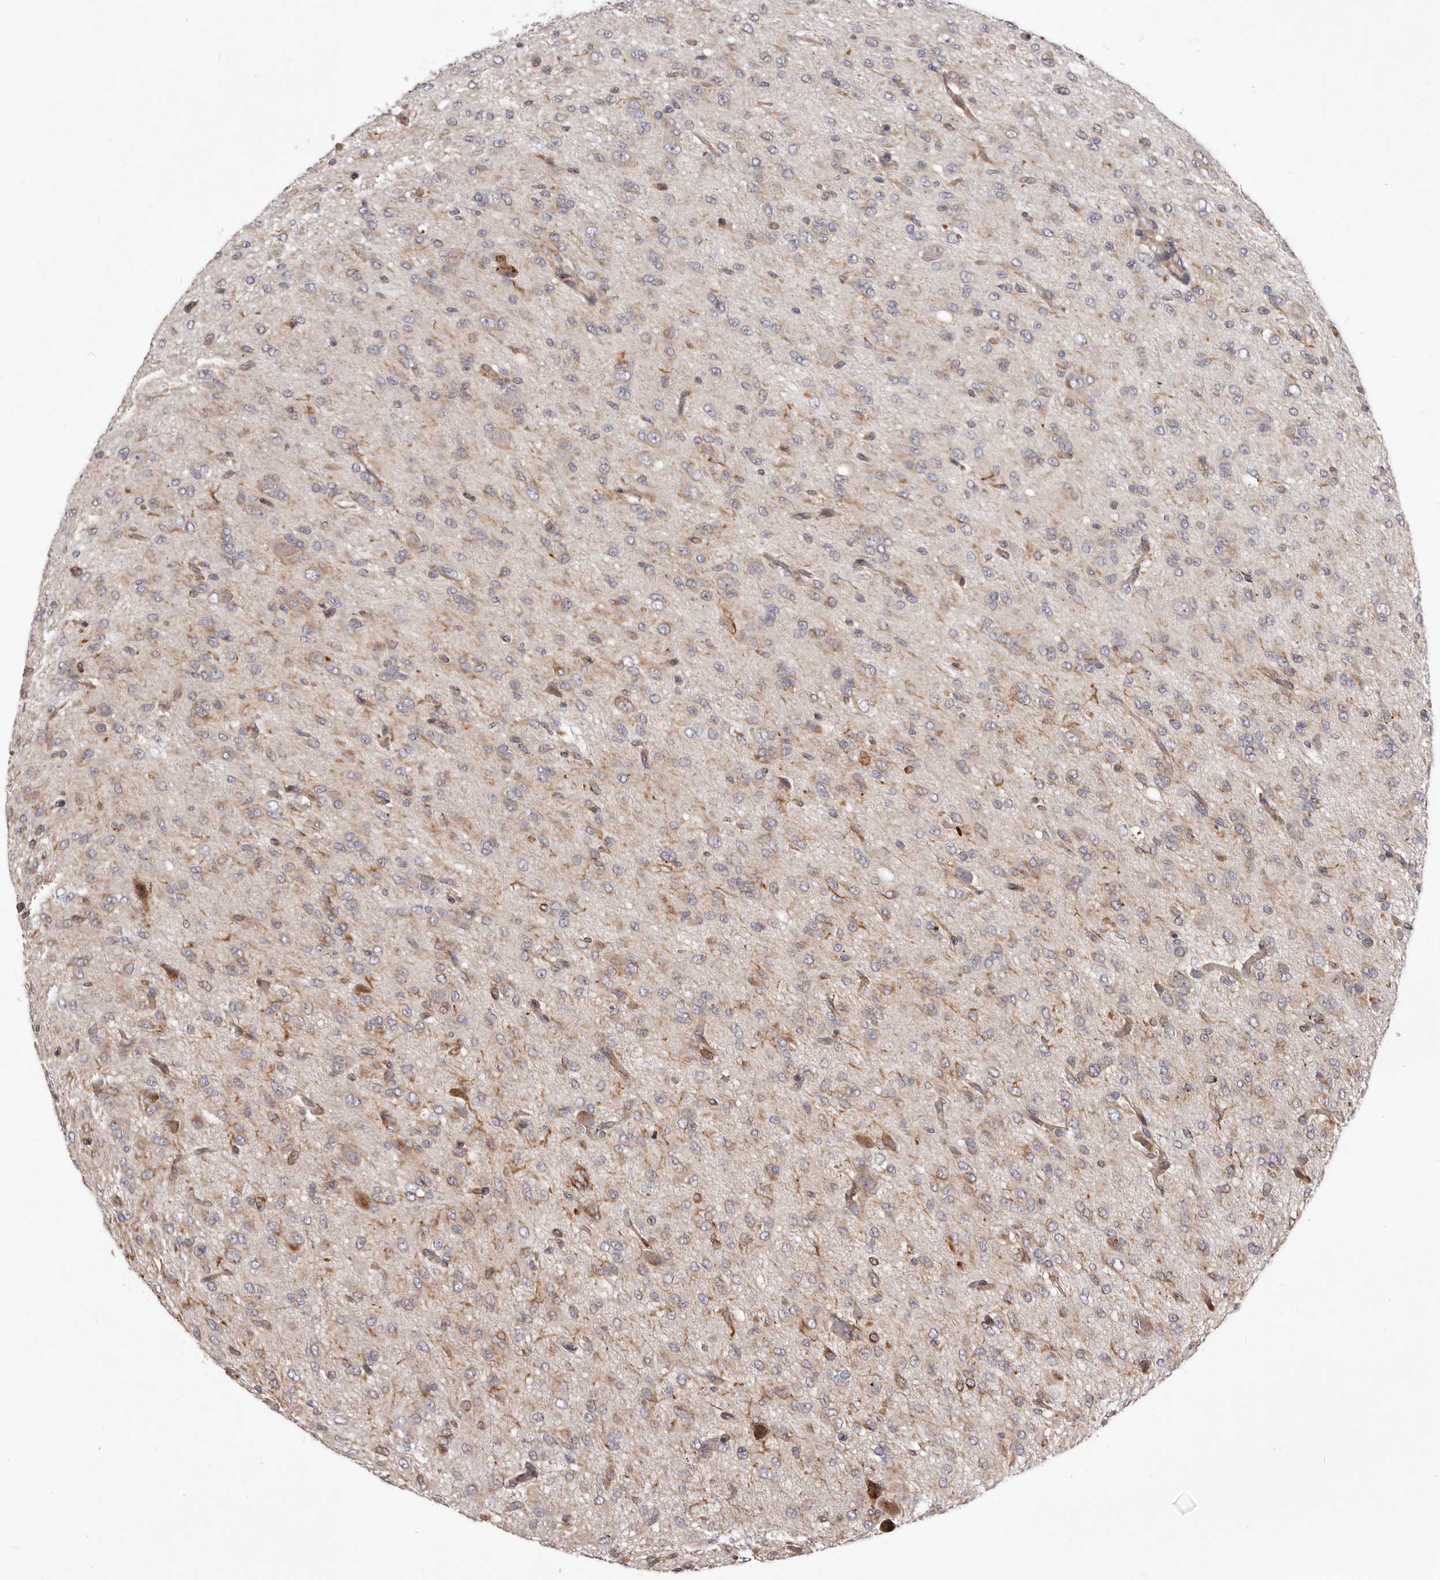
{"staining": {"intensity": "weak", "quantity": "25%-75%", "location": "cytoplasmic/membranous"}, "tissue": "glioma", "cell_type": "Tumor cells", "image_type": "cancer", "snomed": [{"axis": "morphology", "description": "Glioma, malignant, High grade"}, {"axis": "topography", "description": "Brain"}], "caption": "The immunohistochemical stain labels weak cytoplasmic/membranous expression in tumor cells of glioma tissue.", "gene": "ALPK1", "patient": {"sex": "female", "age": 59}}